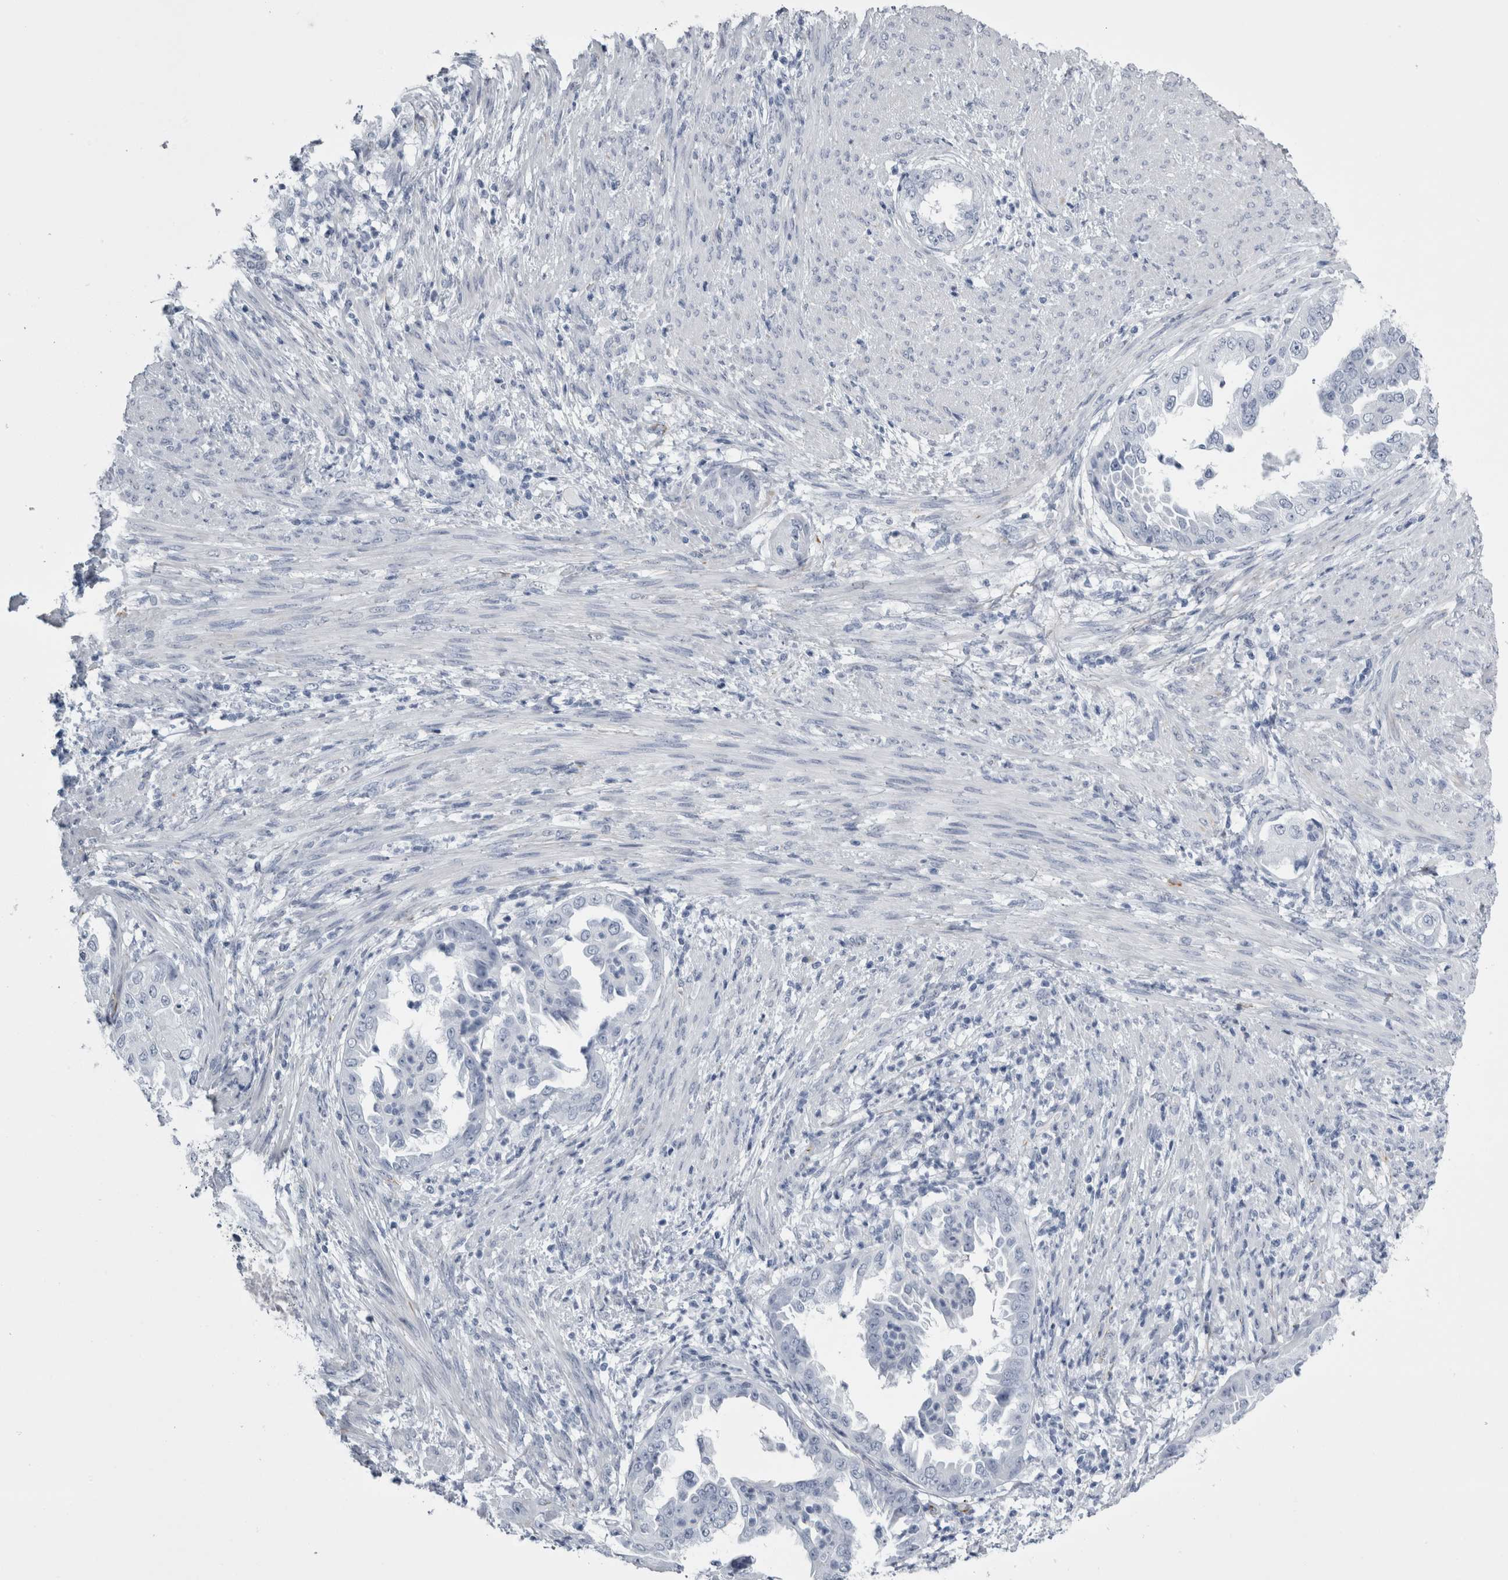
{"staining": {"intensity": "negative", "quantity": "none", "location": "none"}, "tissue": "endometrial cancer", "cell_type": "Tumor cells", "image_type": "cancer", "snomed": [{"axis": "morphology", "description": "Adenocarcinoma, NOS"}, {"axis": "topography", "description": "Endometrium"}], "caption": "This is an immunohistochemistry (IHC) micrograph of endometrial cancer. There is no expression in tumor cells.", "gene": "VWDE", "patient": {"sex": "female", "age": 85}}